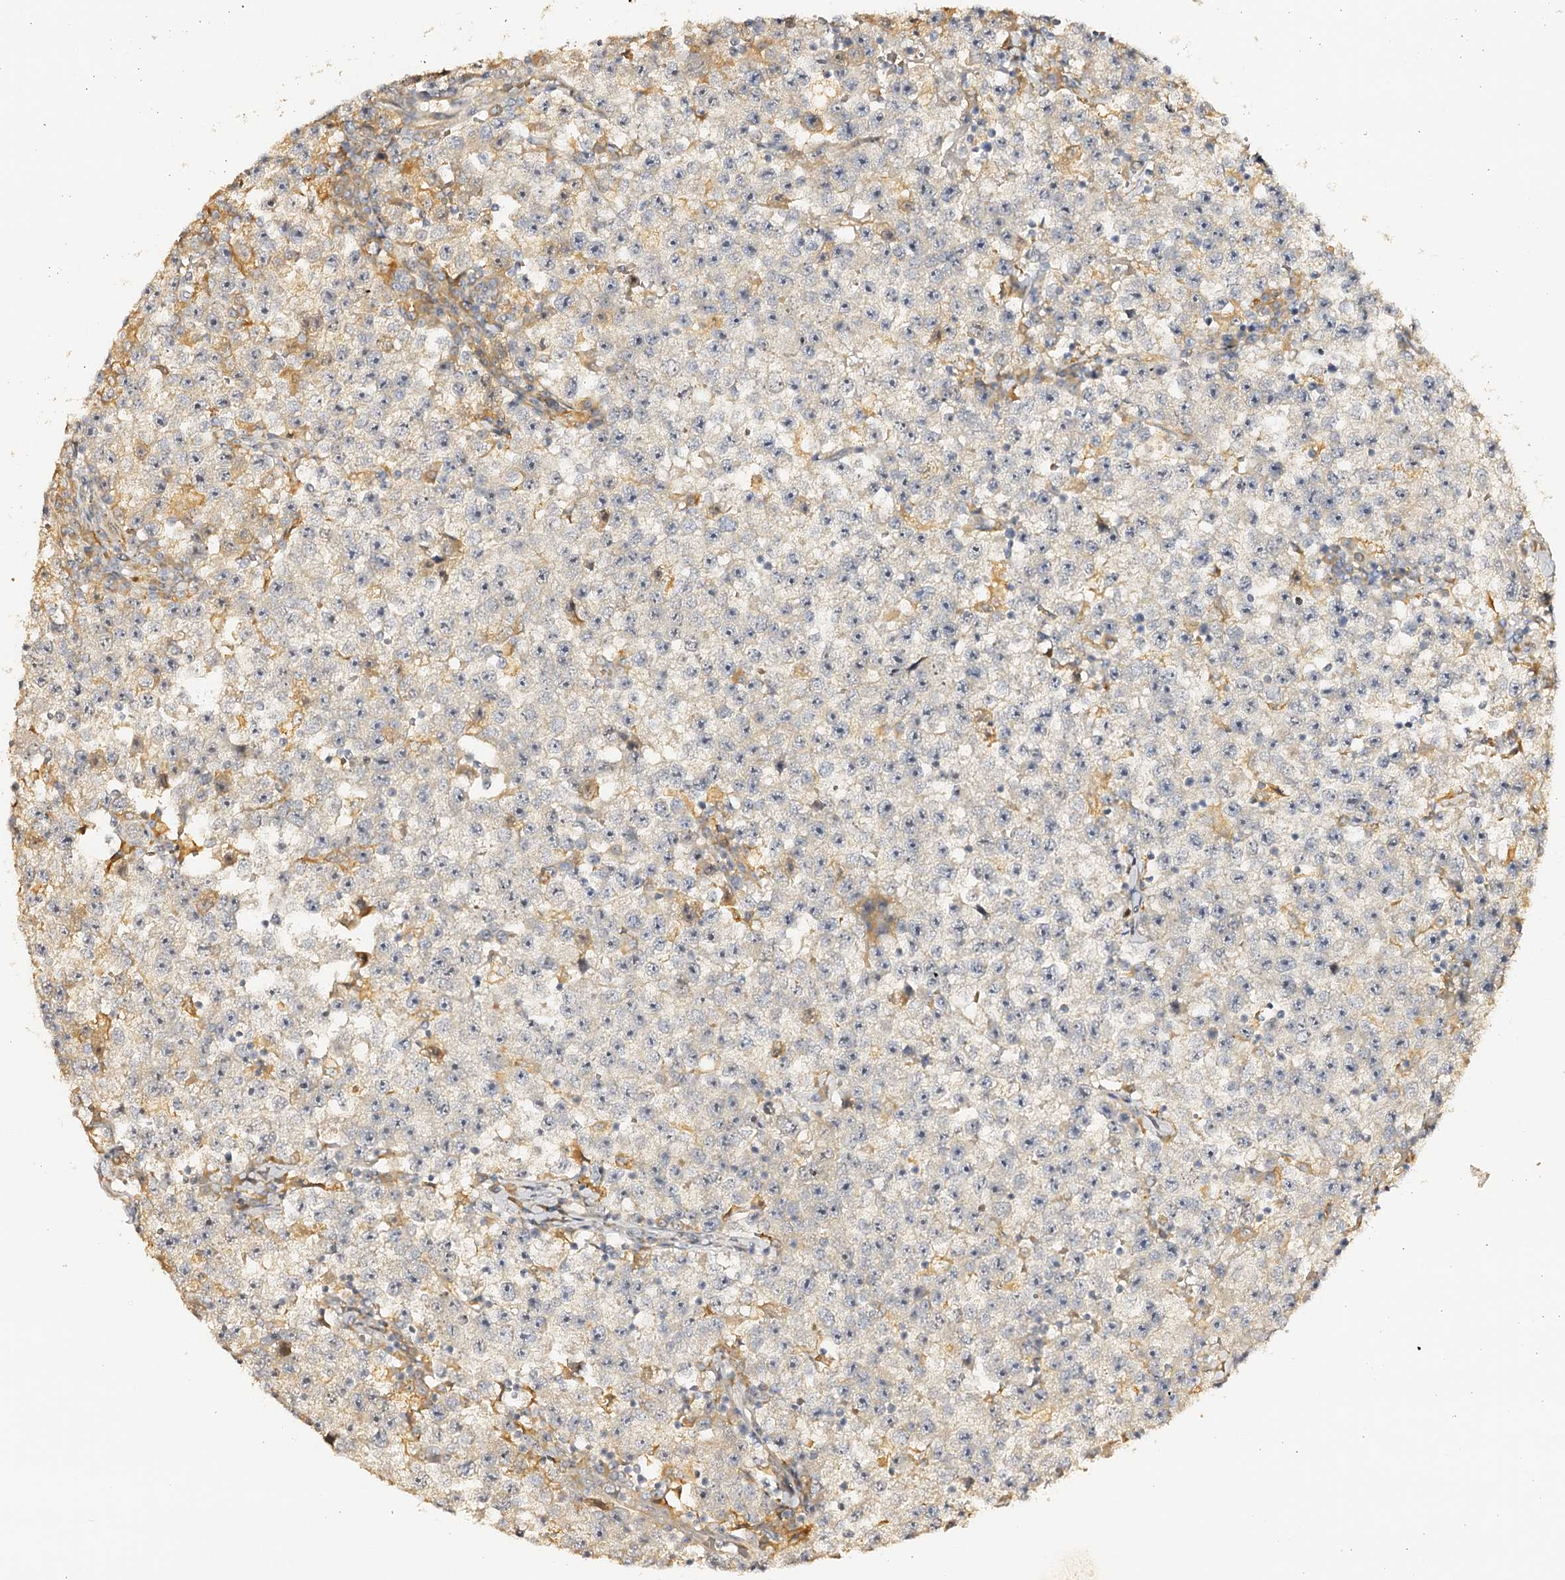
{"staining": {"intensity": "negative", "quantity": "none", "location": "none"}, "tissue": "testis cancer", "cell_type": "Tumor cells", "image_type": "cancer", "snomed": [{"axis": "morphology", "description": "Seminoma, NOS"}, {"axis": "topography", "description": "Testis"}], "caption": "High magnification brightfield microscopy of seminoma (testis) stained with DAB (3,3'-diaminobenzidine) (brown) and counterstained with hematoxylin (blue): tumor cells show no significant expression. Nuclei are stained in blue.", "gene": "DMXL2", "patient": {"sex": "male", "age": 22}}